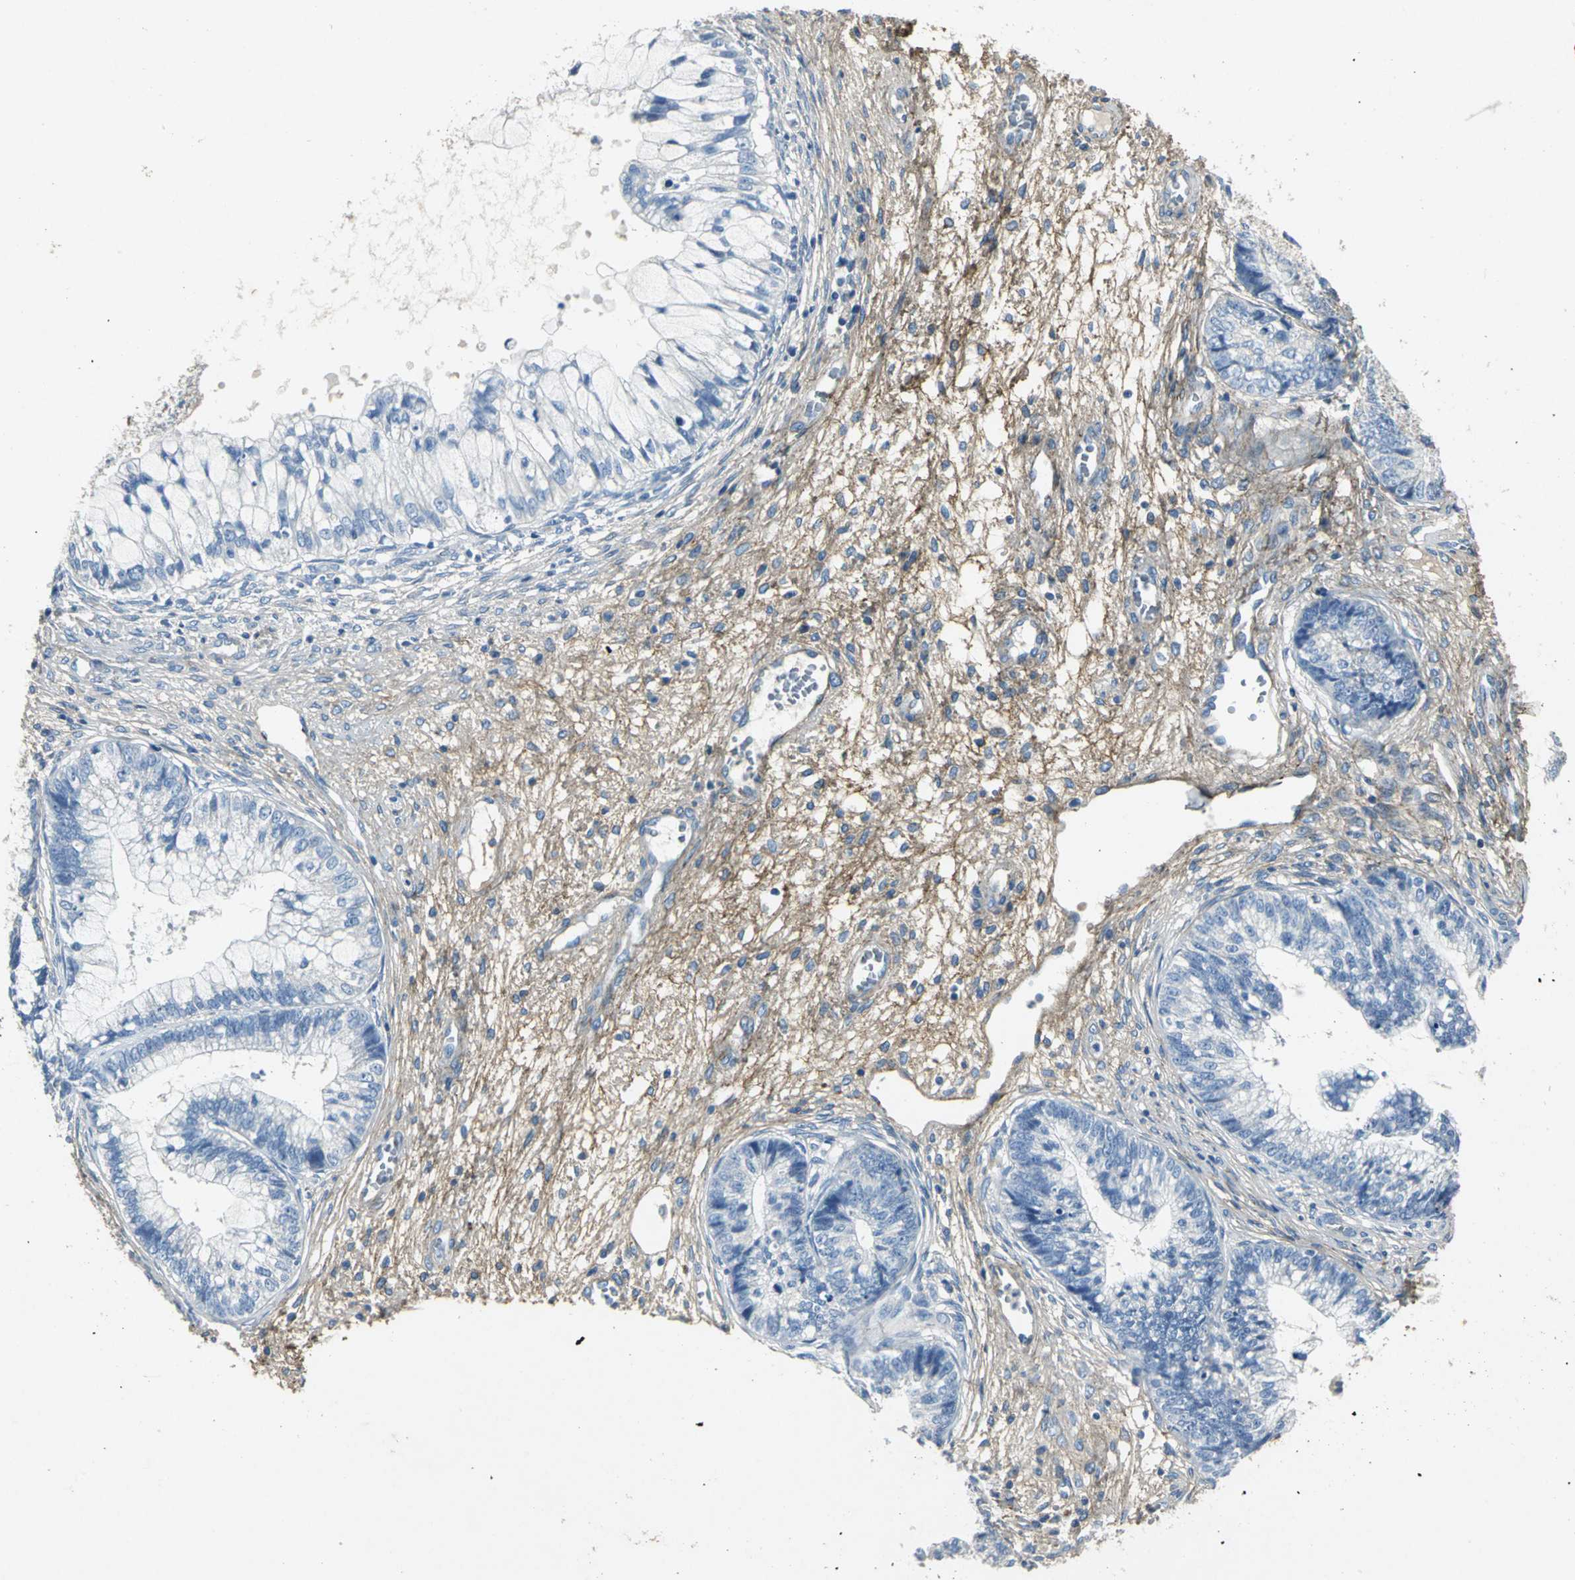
{"staining": {"intensity": "negative", "quantity": "none", "location": "none"}, "tissue": "cervical cancer", "cell_type": "Tumor cells", "image_type": "cancer", "snomed": [{"axis": "morphology", "description": "Adenocarcinoma, NOS"}, {"axis": "topography", "description": "Cervix"}], "caption": "Immunohistochemistry (IHC) photomicrograph of neoplastic tissue: cervical adenocarcinoma stained with DAB exhibits no significant protein staining in tumor cells.", "gene": "EFNB3", "patient": {"sex": "female", "age": 44}}